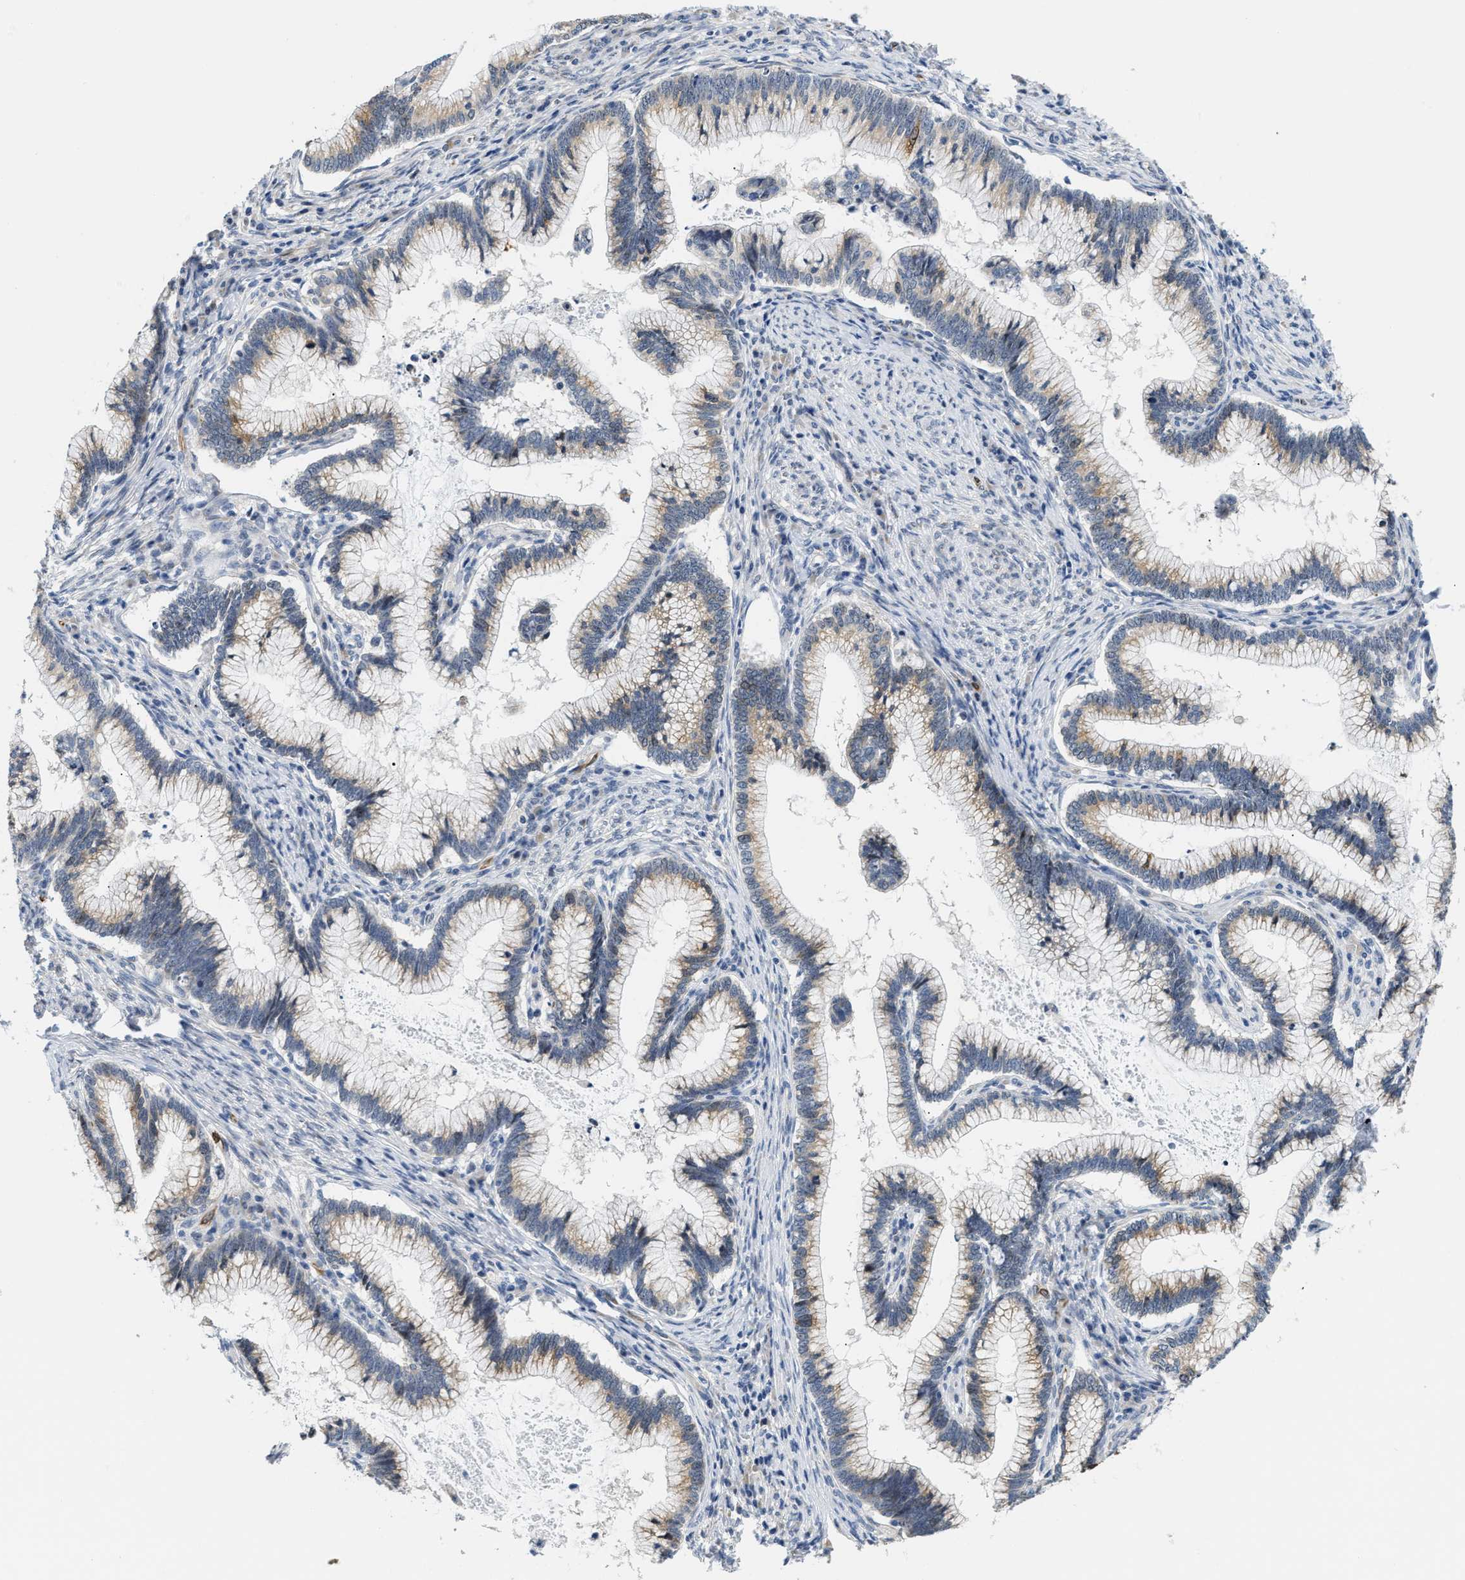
{"staining": {"intensity": "moderate", "quantity": ">75%", "location": "cytoplasmic/membranous"}, "tissue": "cervical cancer", "cell_type": "Tumor cells", "image_type": "cancer", "snomed": [{"axis": "morphology", "description": "Adenocarcinoma, NOS"}, {"axis": "topography", "description": "Cervix"}], "caption": "Immunohistochemistry photomicrograph of human adenocarcinoma (cervical) stained for a protein (brown), which displays medium levels of moderate cytoplasmic/membranous positivity in about >75% of tumor cells.", "gene": "CLGN", "patient": {"sex": "female", "age": 36}}